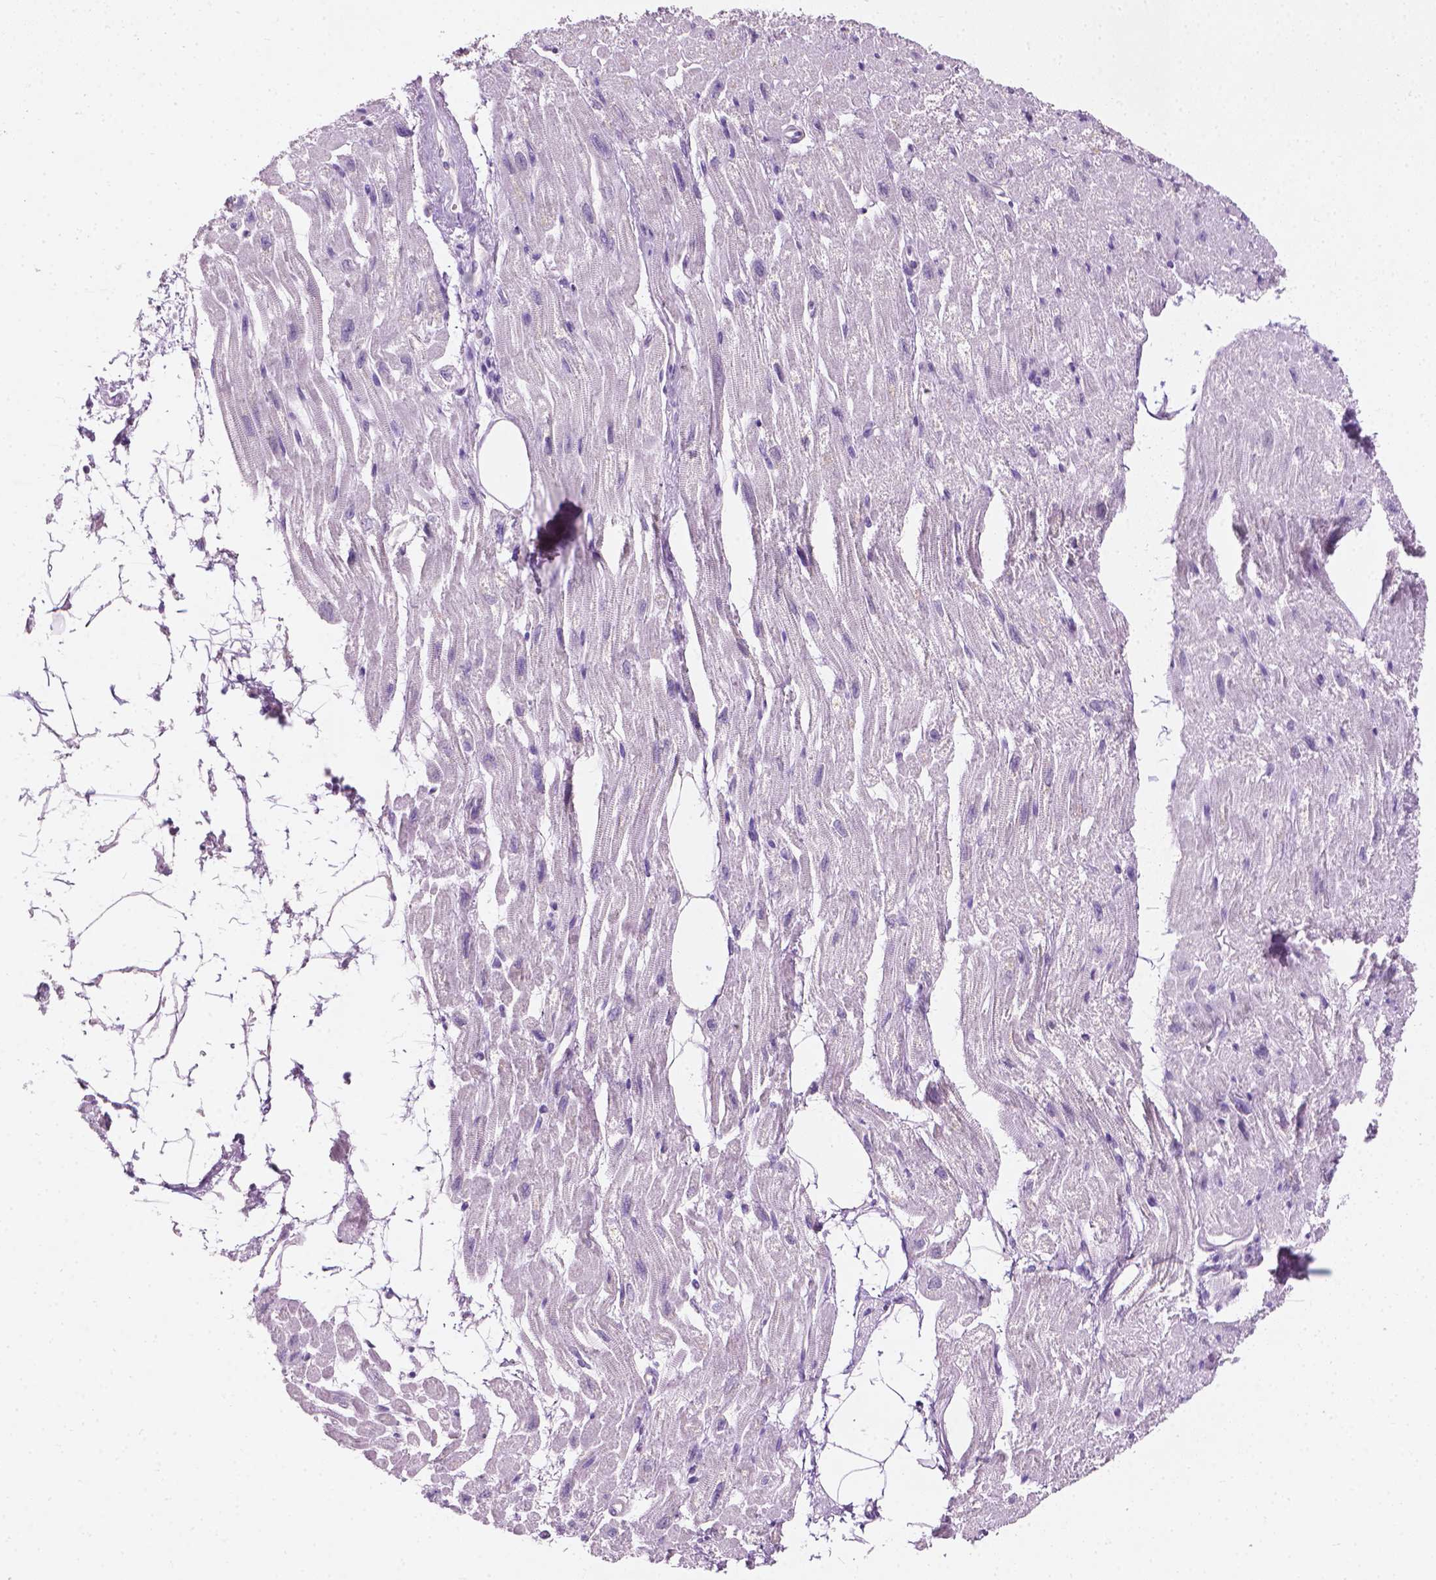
{"staining": {"intensity": "negative", "quantity": "none", "location": "none"}, "tissue": "heart muscle", "cell_type": "Cardiomyocytes", "image_type": "normal", "snomed": [{"axis": "morphology", "description": "Normal tissue, NOS"}, {"axis": "topography", "description": "Heart"}], "caption": "High magnification brightfield microscopy of benign heart muscle stained with DAB (3,3'-diaminobenzidine) (brown) and counterstained with hematoxylin (blue): cardiomyocytes show no significant staining.", "gene": "KRT73", "patient": {"sex": "female", "age": 62}}